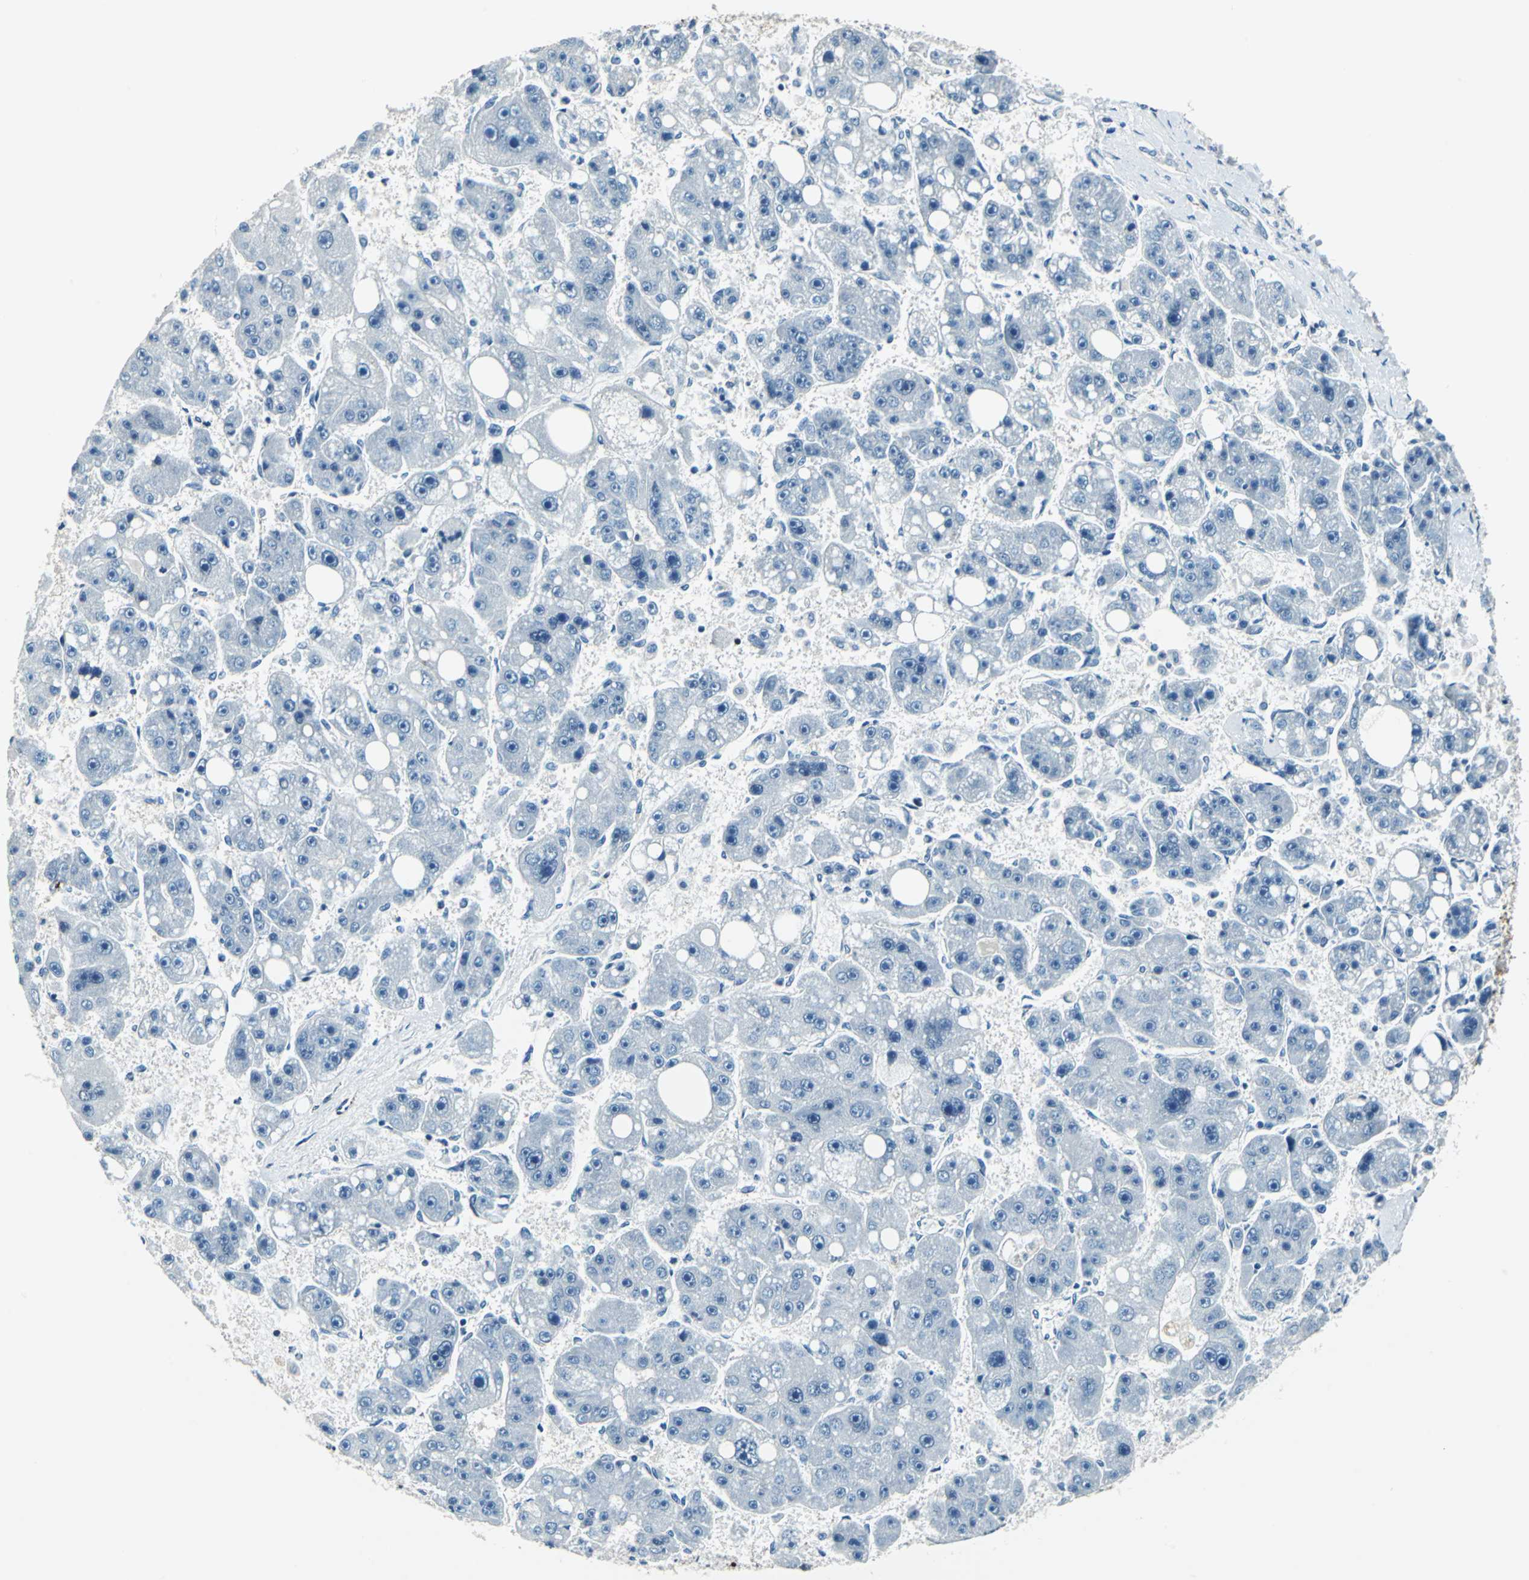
{"staining": {"intensity": "negative", "quantity": "none", "location": "none"}, "tissue": "liver cancer", "cell_type": "Tumor cells", "image_type": "cancer", "snomed": [{"axis": "morphology", "description": "Carcinoma, Hepatocellular, NOS"}, {"axis": "topography", "description": "Liver"}], "caption": "Immunohistochemistry (IHC) of hepatocellular carcinoma (liver) exhibits no staining in tumor cells. Nuclei are stained in blue.", "gene": "HCFC2", "patient": {"sex": "female", "age": 61}}